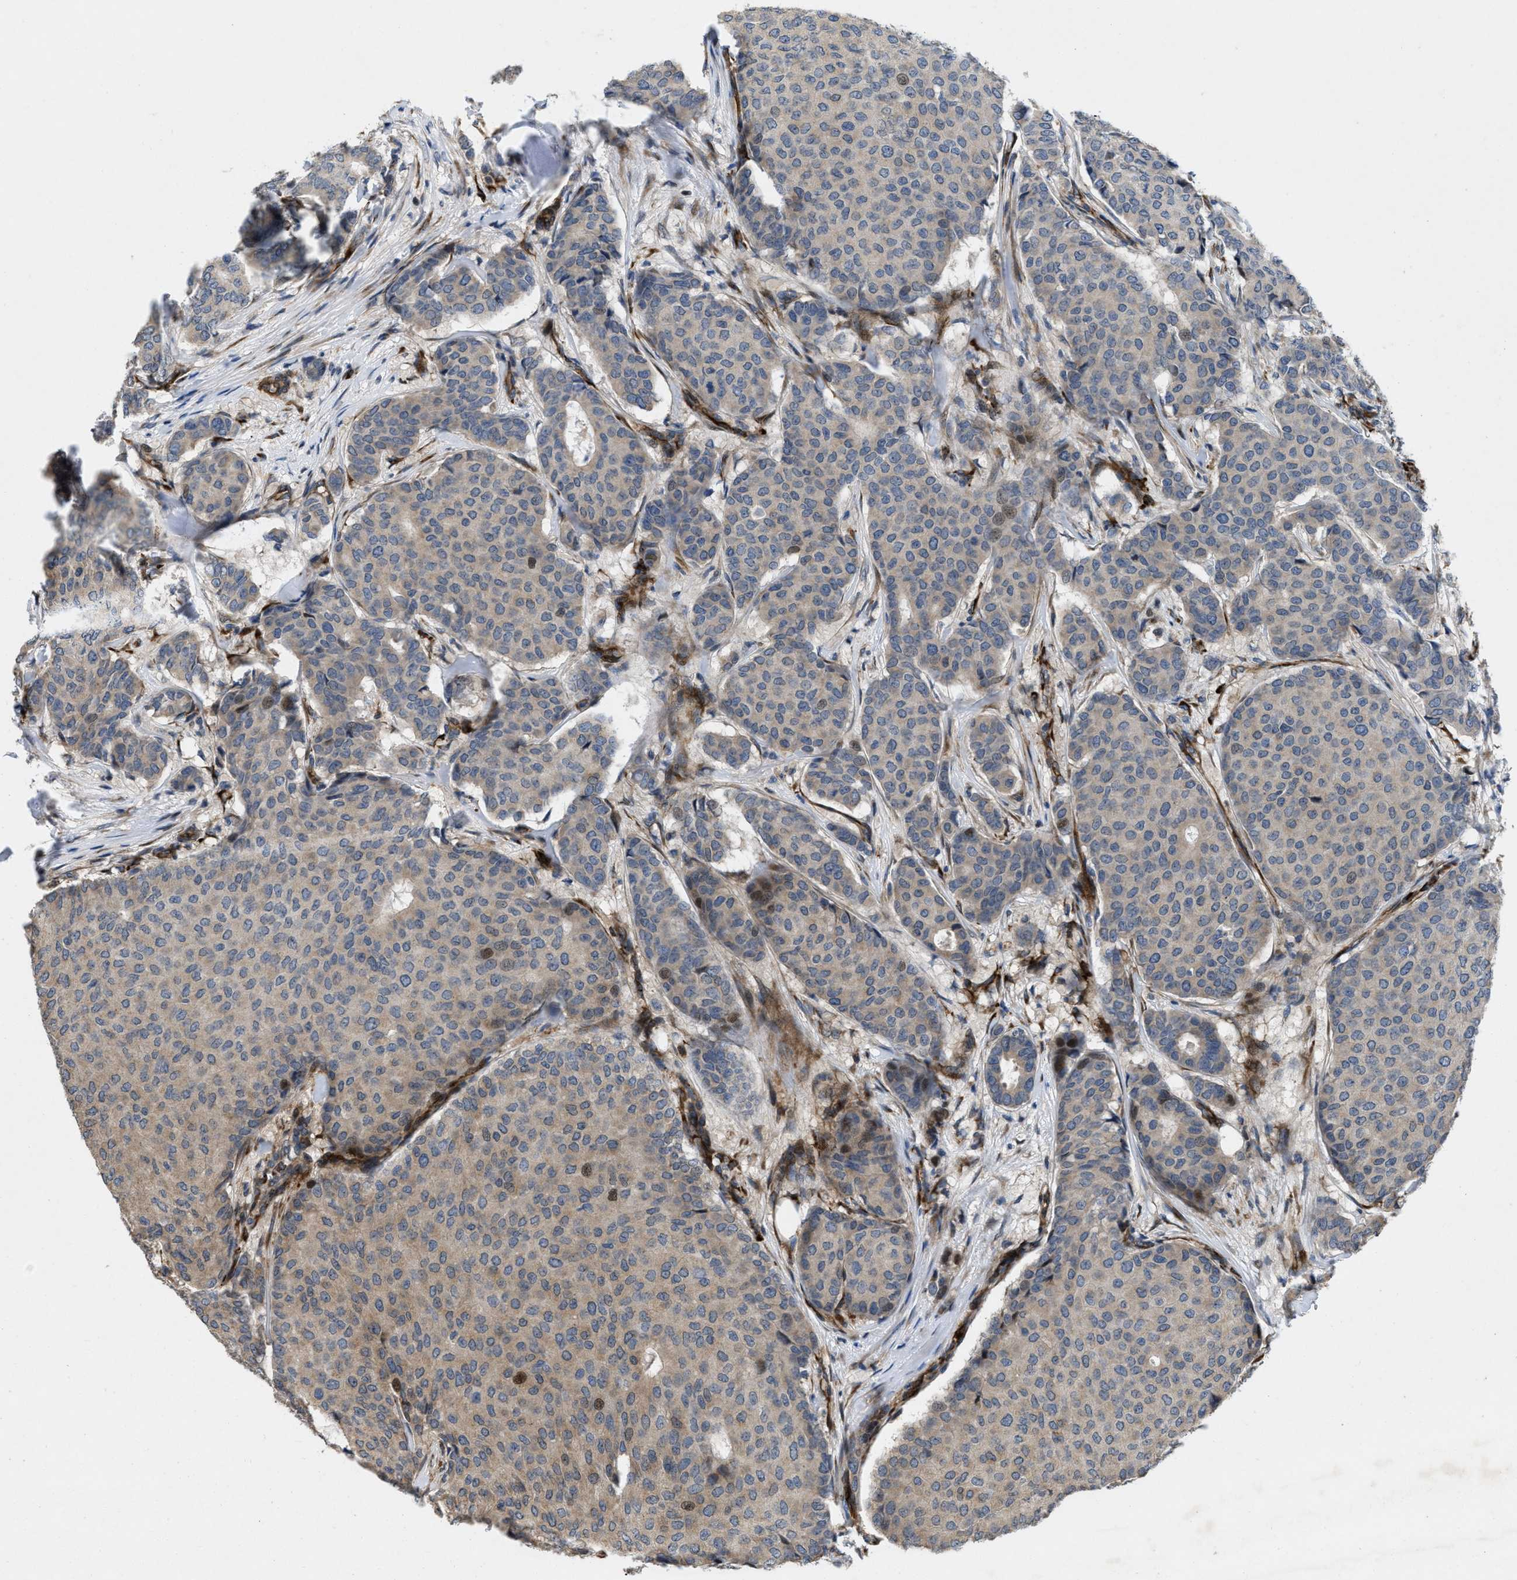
{"staining": {"intensity": "weak", "quantity": "<25%", "location": "cytoplasmic/membranous,nuclear"}, "tissue": "breast cancer", "cell_type": "Tumor cells", "image_type": "cancer", "snomed": [{"axis": "morphology", "description": "Duct carcinoma"}, {"axis": "topography", "description": "Breast"}], "caption": "Immunohistochemistry (IHC) of human breast infiltrating ductal carcinoma shows no staining in tumor cells.", "gene": "HSPA12B", "patient": {"sex": "female", "age": 75}}